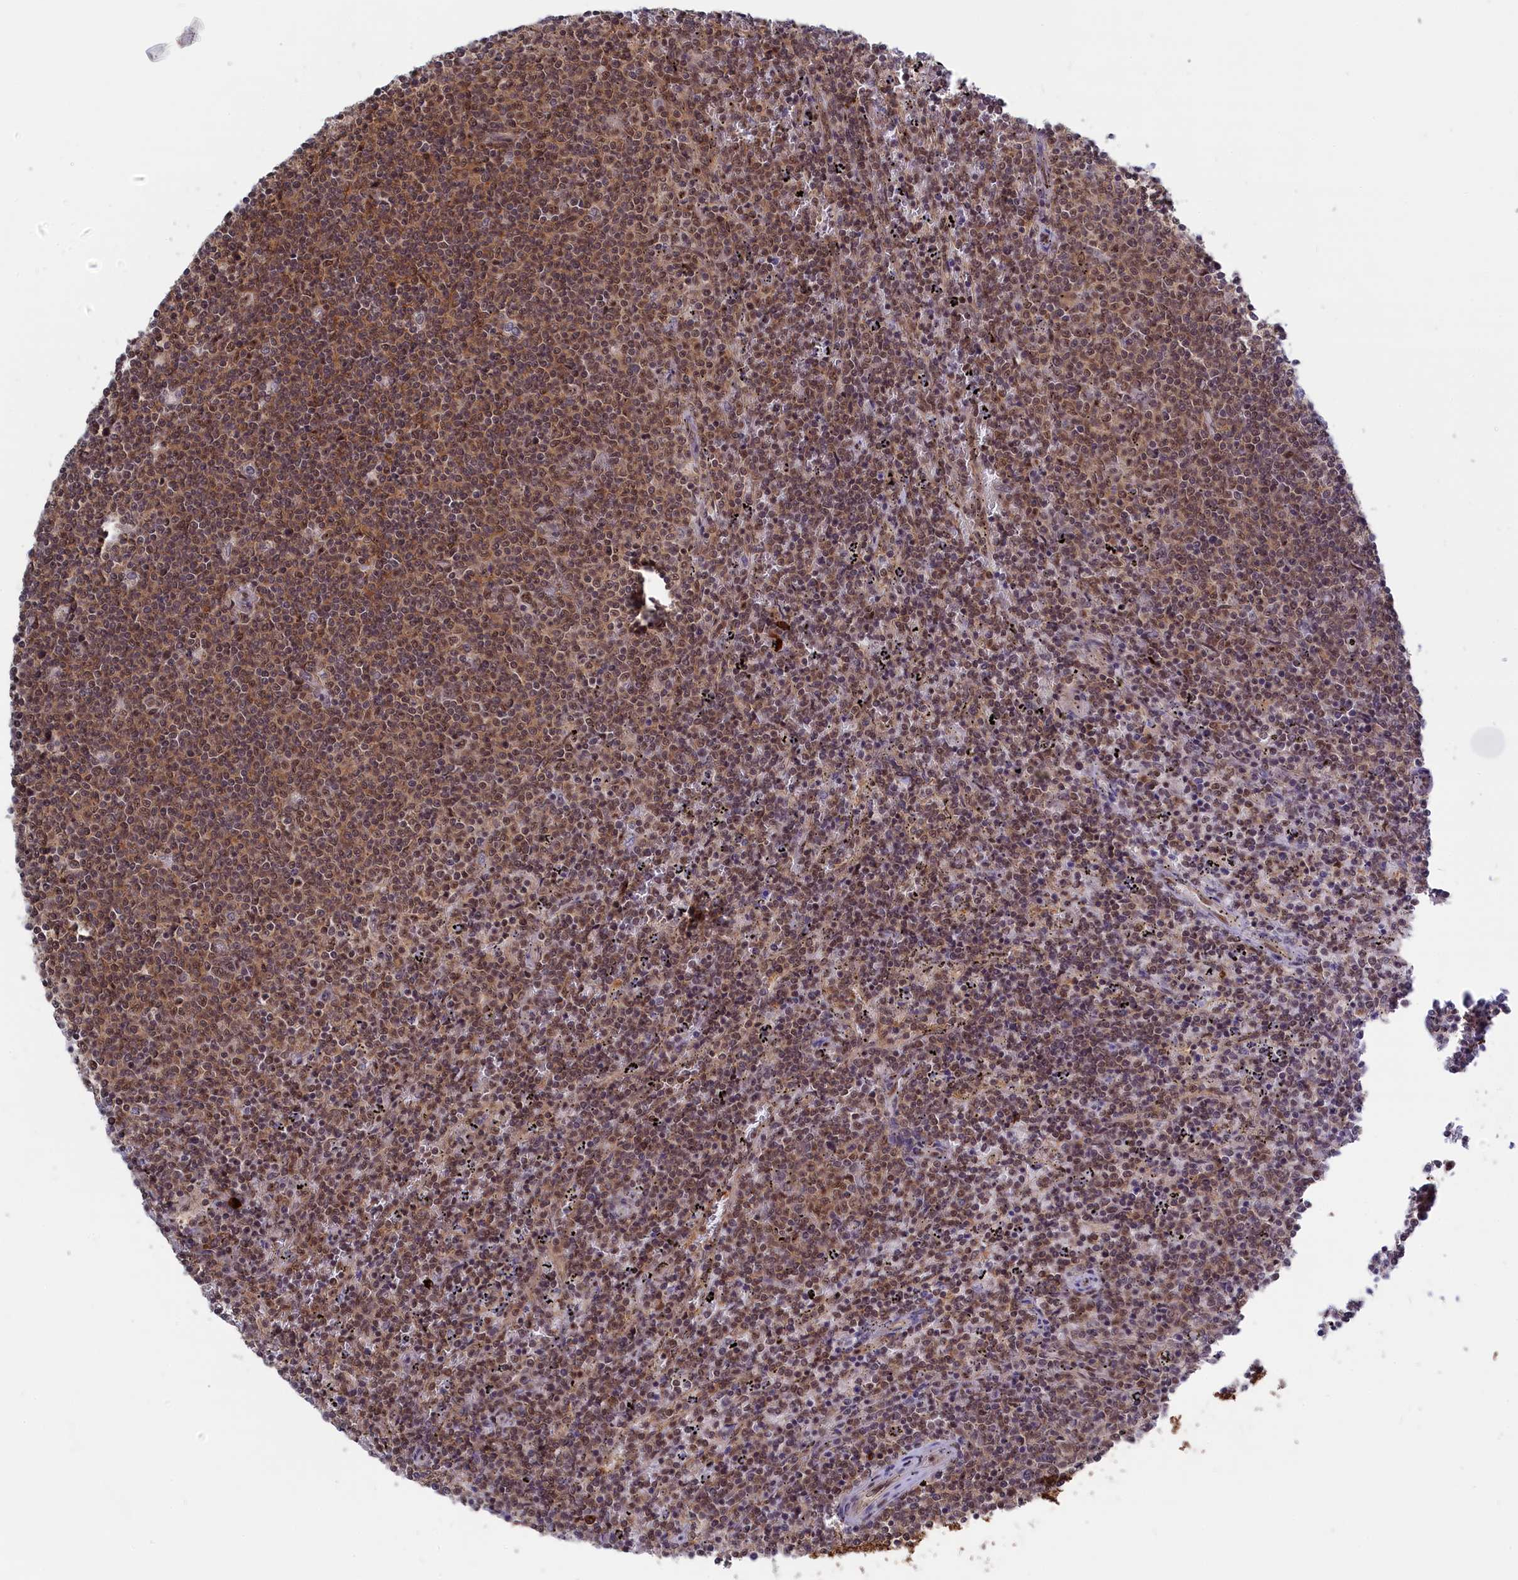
{"staining": {"intensity": "moderate", "quantity": ">75%", "location": "cytoplasmic/membranous,nuclear"}, "tissue": "lymphoma", "cell_type": "Tumor cells", "image_type": "cancer", "snomed": [{"axis": "morphology", "description": "Malignant lymphoma, non-Hodgkin's type, Low grade"}, {"axis": "topography", "description": "Spleen"}], "caption": "About >75% of tumor cells in lymphoma exhibit moderate cytoplasmic/membranous and nuclear protein expression as visualized by brown immunohistochemical staining.", "gene": "TAB1", "patient": {"sex": "female", "age": 50}}